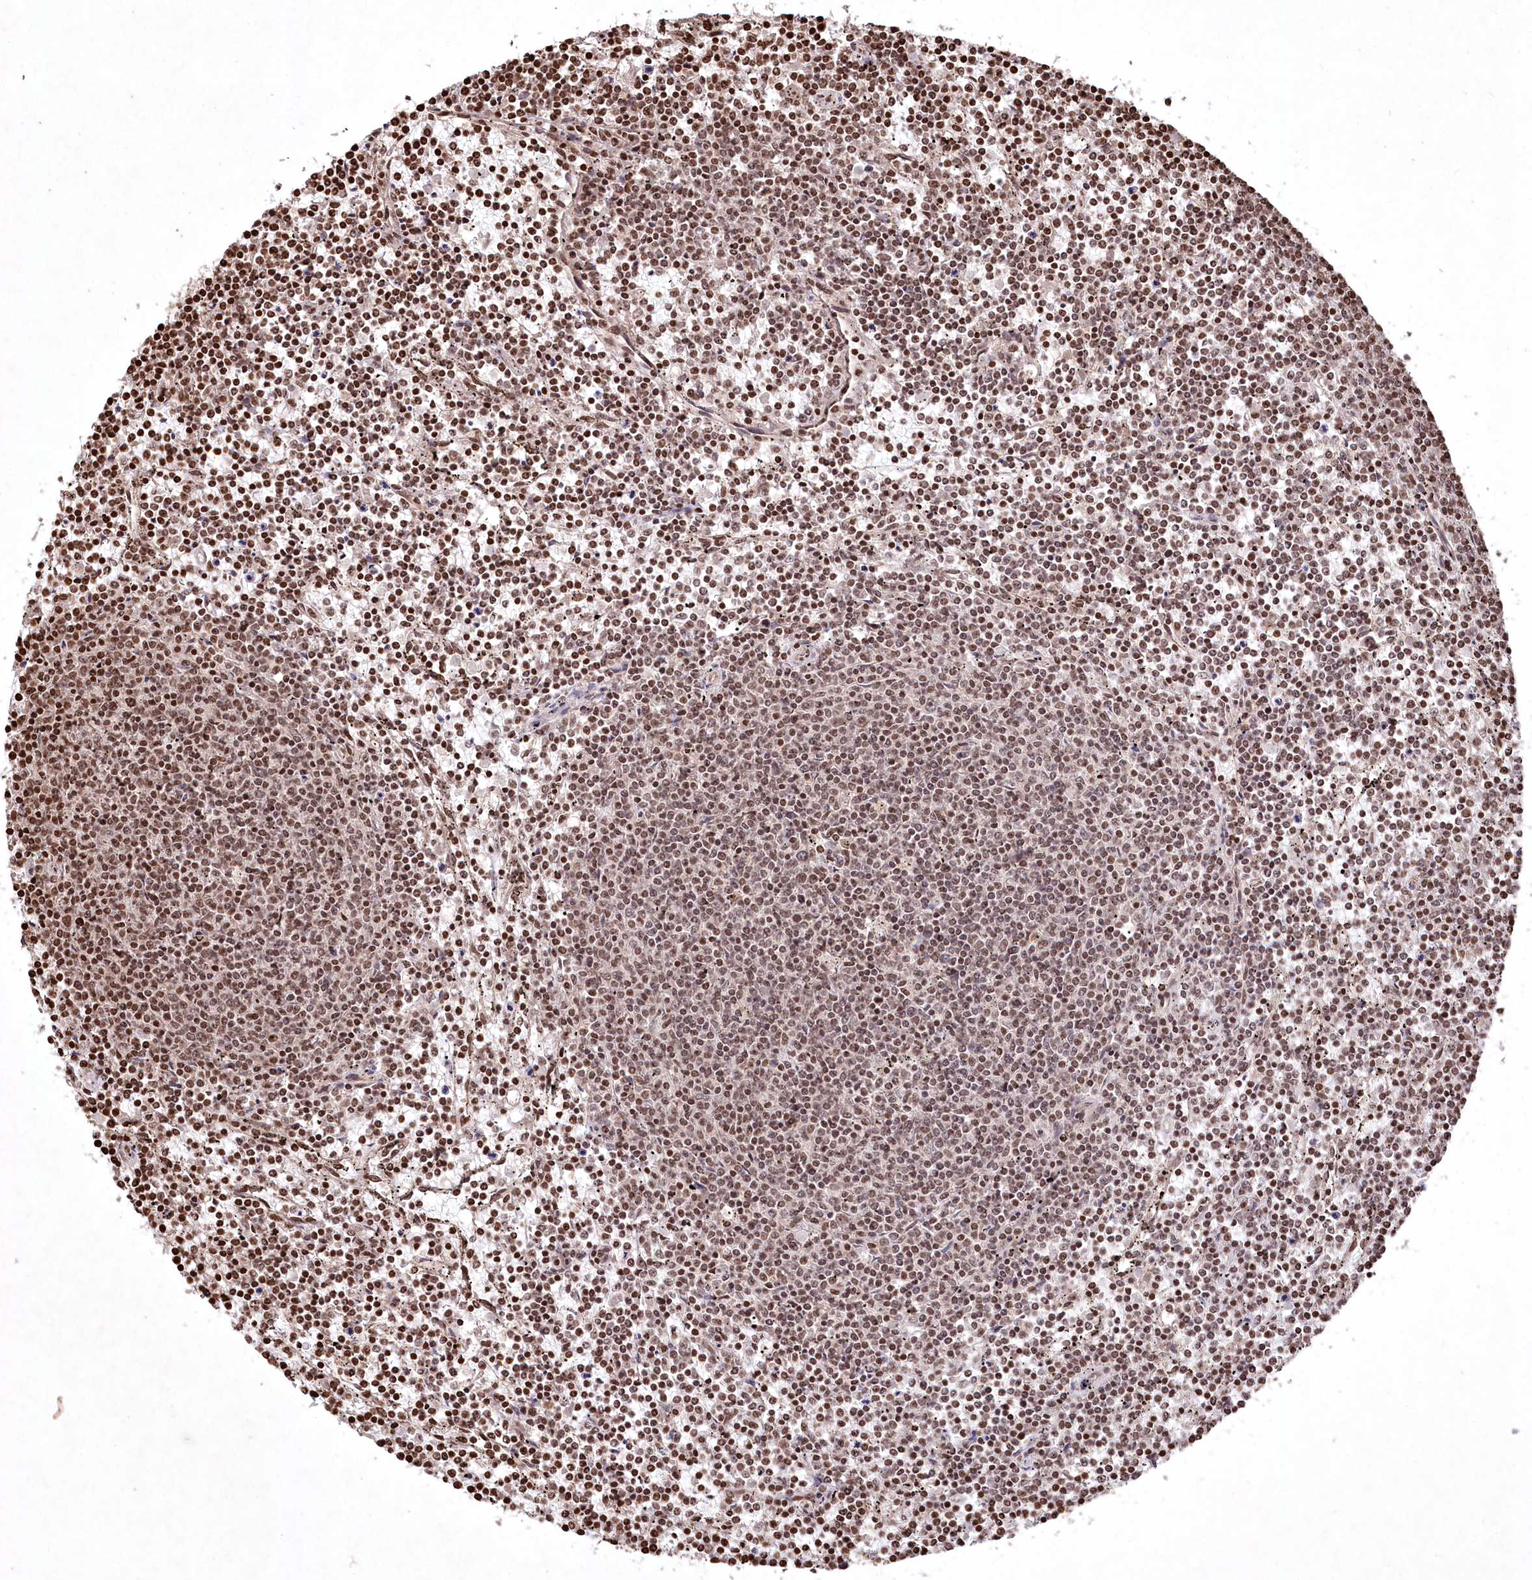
{"staining": {"intensity": "moderate", "quantity": ">75%", "location": "nuclear"}, "tissue": "lymphoma", "cell_type": "Tumor cells", "image_type": "cancer", "snomed": [{"axis": "morphology", "description": "Malignant lymphoma, non-Hodgkin's type, Low grade"}, {"axis": "topography", "description": "Spleen"}], "caption": "The histopathology image reveals immunohistochemical staining of malignant lymphoma, non-Hodgkin's type (low-grade). There is moderate nuclear staining is identified in about >75% of tumor cells. (IHC, brightfield microscopy, high magnification).", "gene": "CCSER2", "patient": {"sex": "female", "age": 50}}